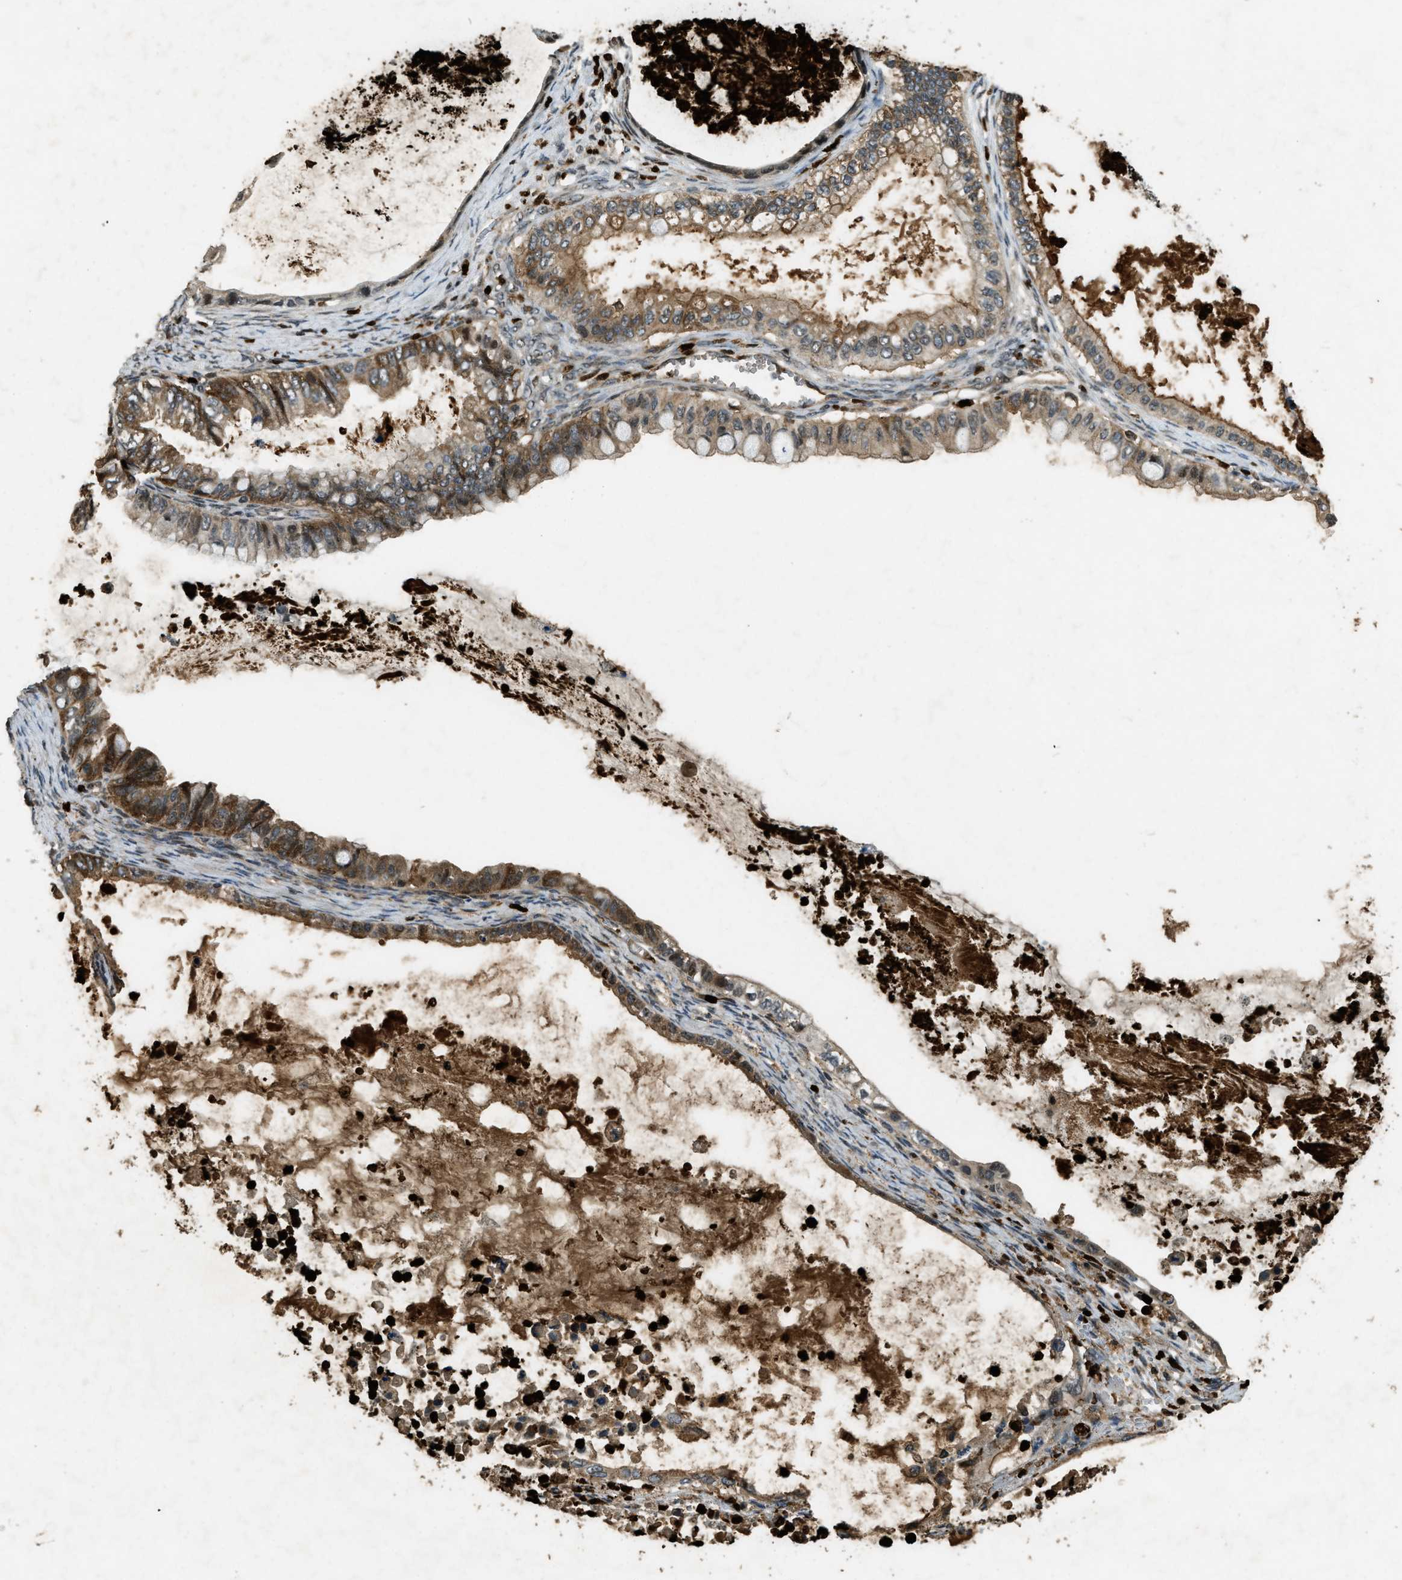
{"staining": {"intensity": "moderate", "quantity": ">75%", "location": "cytoplasmic/membranous"}, "tissue": "ovarian cancer", "cell_type": "Tumor cells", "image_type": "cancer", "snomed": [{"axis": "morphology", "description": "Cystadenocarcinoma, mucinous, NOS"}, {"axis": "topography", "description": "Ovary"}], "caption": "Protein analysis of mucinous cystadenocarcinoma (ovarian) tissue shows moderate cytoplasmic/membranous staining in approximately >75% of tumor cells. Nuclei are stained in blue.", "gene": "RNF141", "patient": {"sex": "female", "age": 80}}